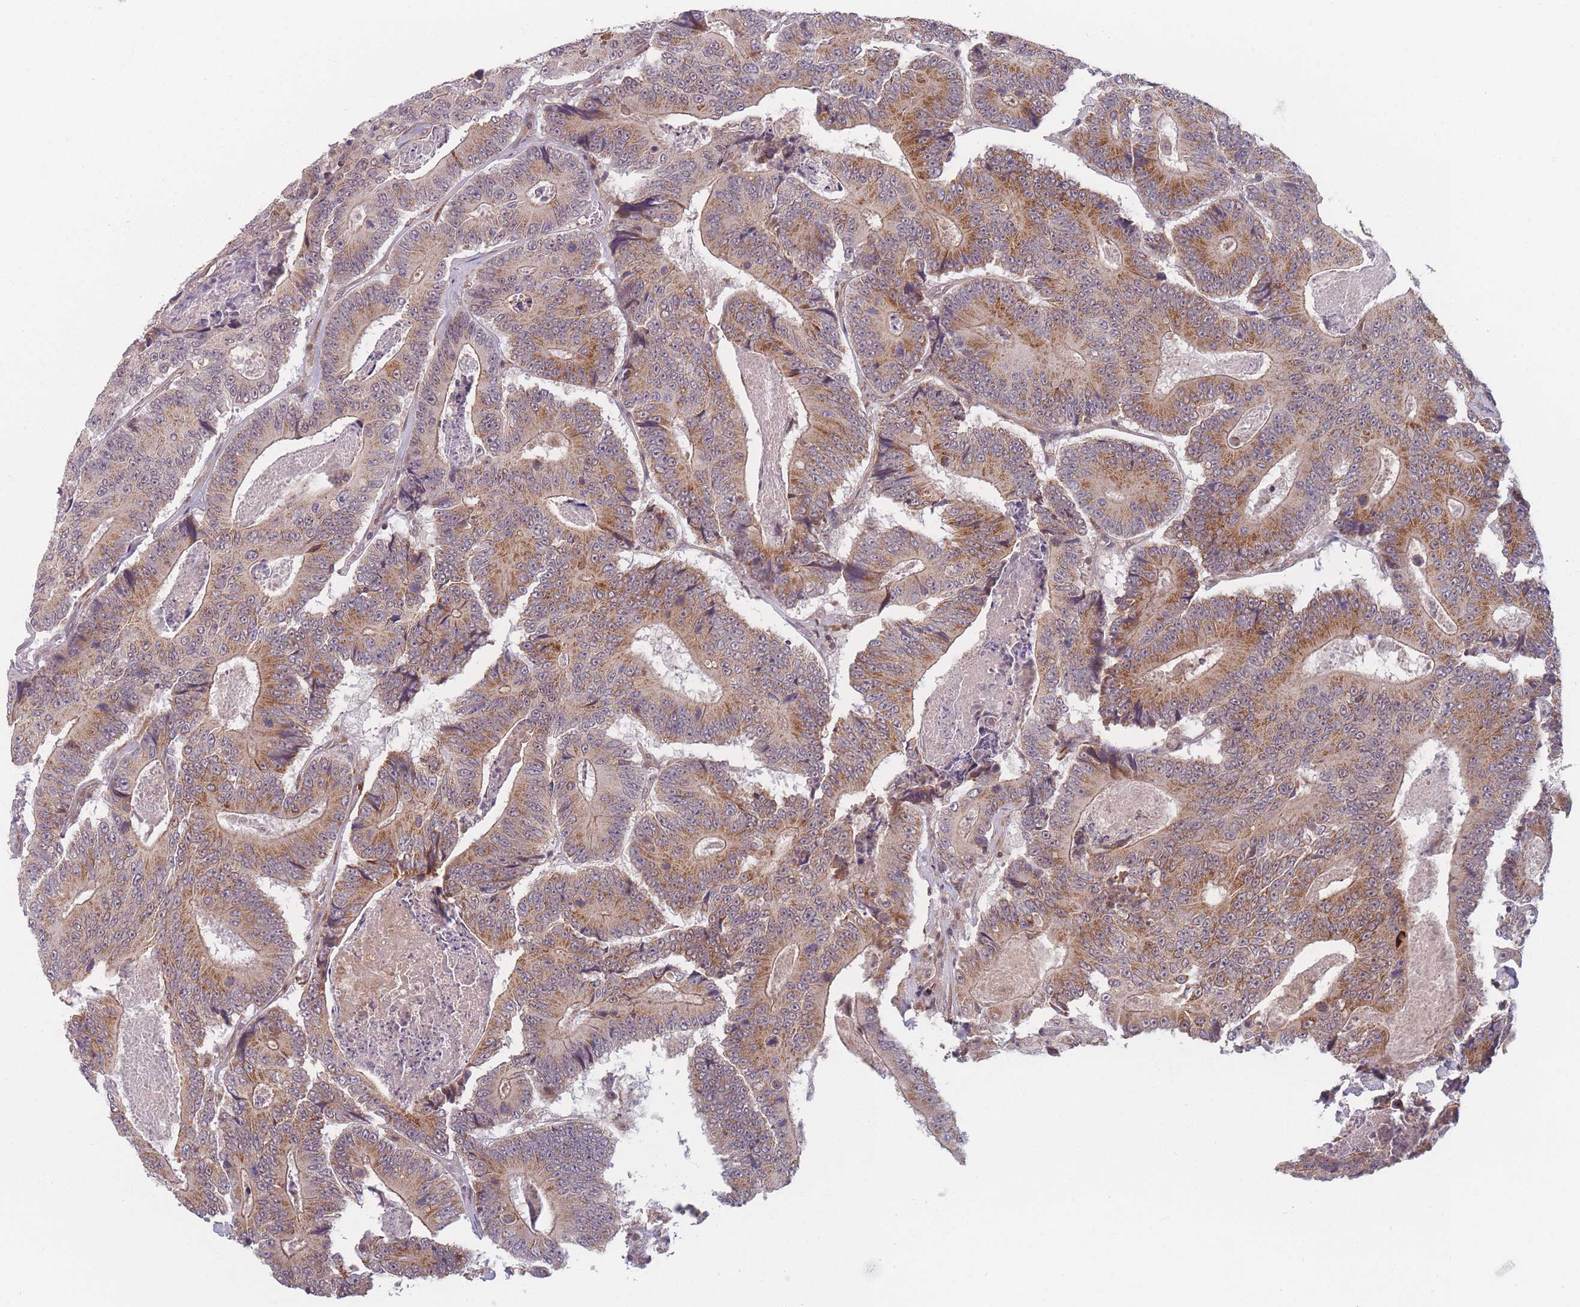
{"staining": {"intensity": "moderate", "quantity": ">75%", "location": "cytoplasmic/membranous"}, "tissue": "colorectal cancer", "cell_type": "Tumor cells", "image_type": "cancer", "snomed": [{"axis": "morphology", "description": "Adenocarcinoma, NOS"}, {"axis": "topography", "description": "Colon"}], "caption": "Adenocarcinoma (colorectal) tissue displays moderate cytoplasmic/membranous staining in approximately >75% of tumor cells (IHC, brightfield microscopy, high magnification).", "gene": "FAM153A", "patient": {"sex": "male", "age": 83}}